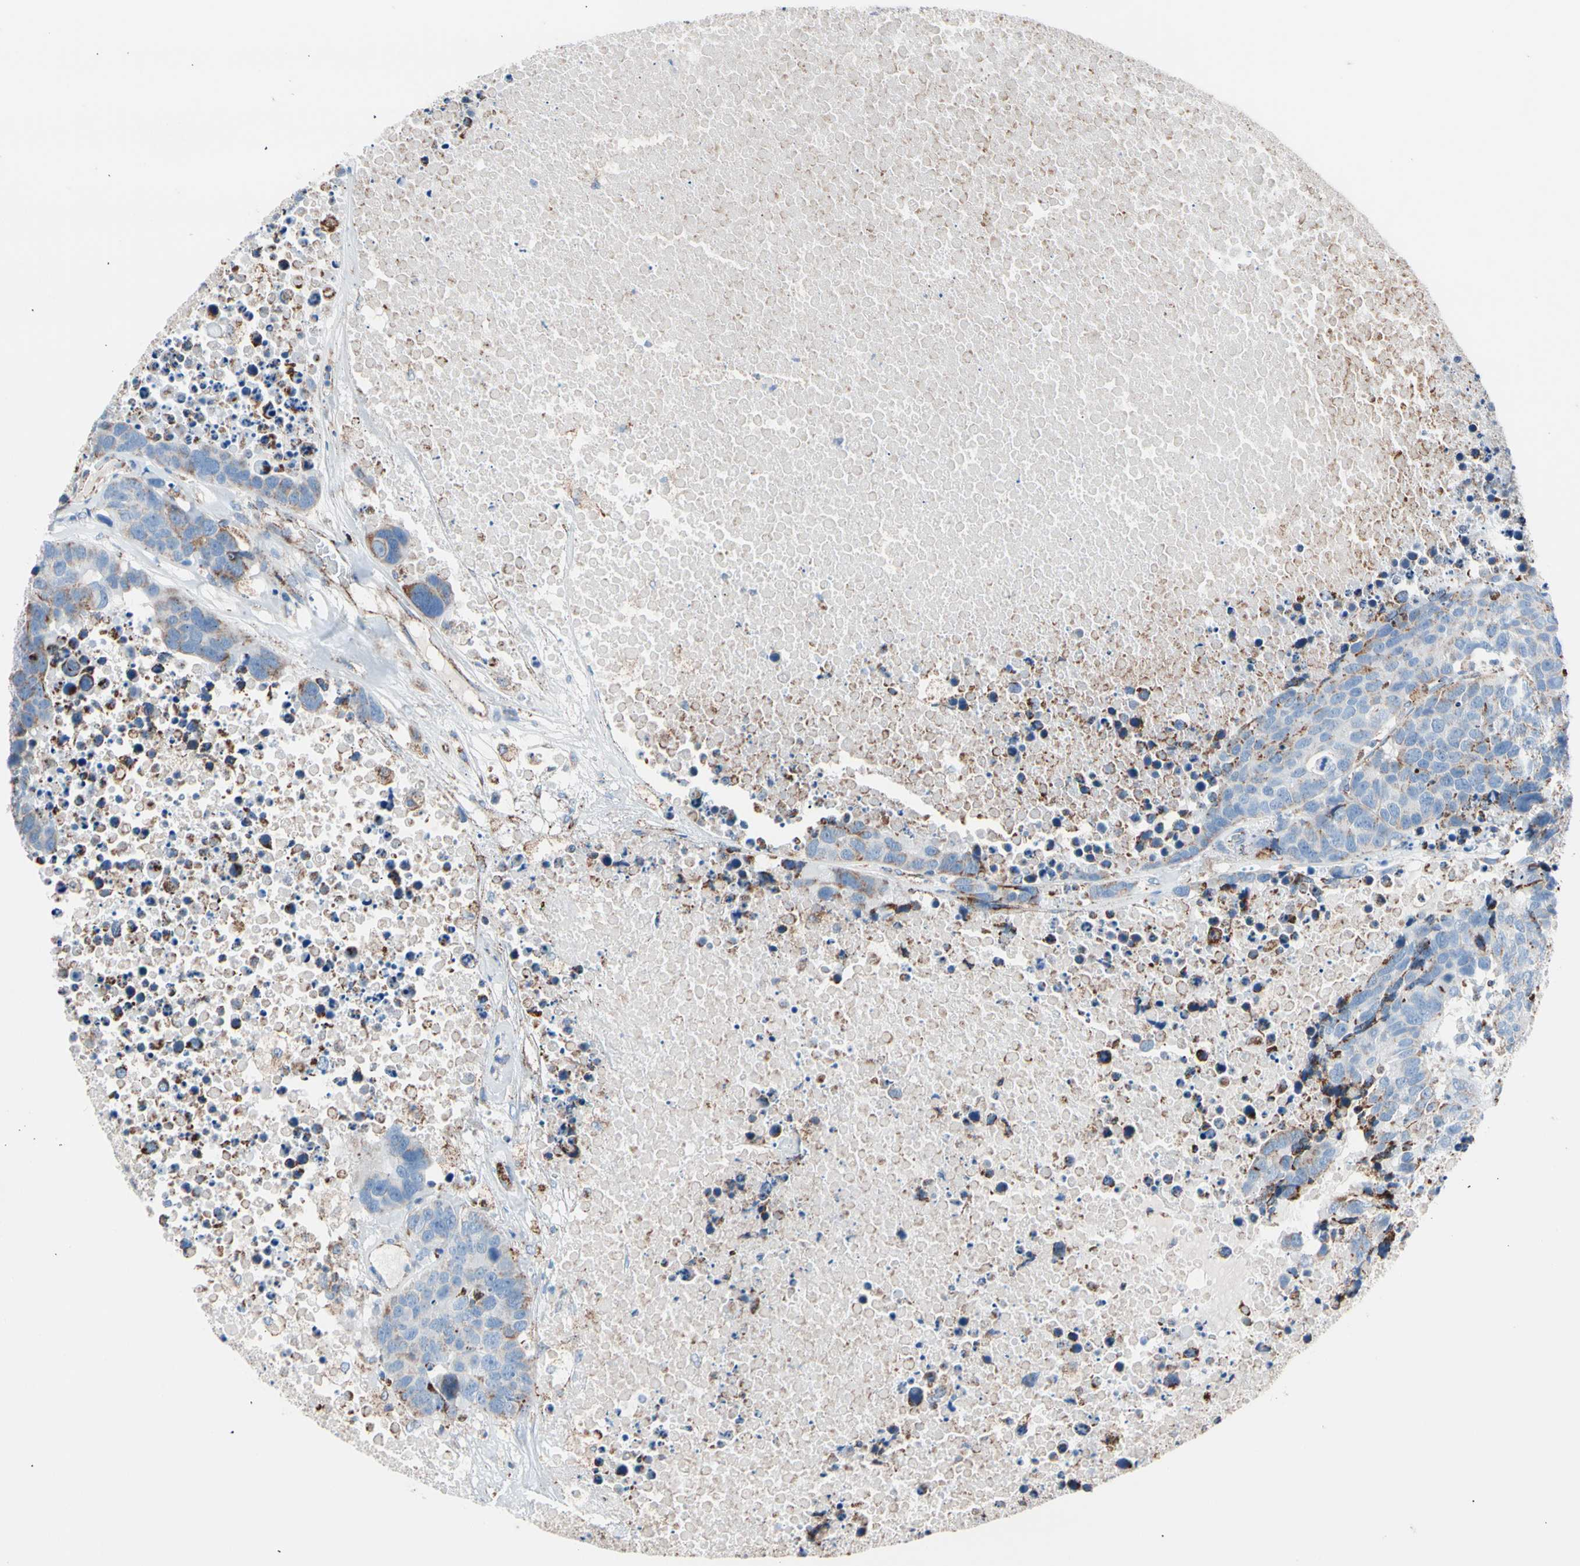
{"staining": {"intensity": "strong", "quantity": "<25%", "location": "cytoplasmic/membranous"}, "tissue": "carcinoid", "cell_type": "Tumor cells", "image_type": "cancer", "snomed": [{"axis": "morphology", "description": "Carcinoid, malignant, NOS"}, {"axis": "topography", "description": "Lung"}], "caption": "Immunohistochemistry (IHC) (DAB) staining of human carcinoid shows strong cytoplasmic/membranous protein positivity in about <25% of tumor cells.", "gene": "HK1", "patient": {"sex": "male", "age": 60}}